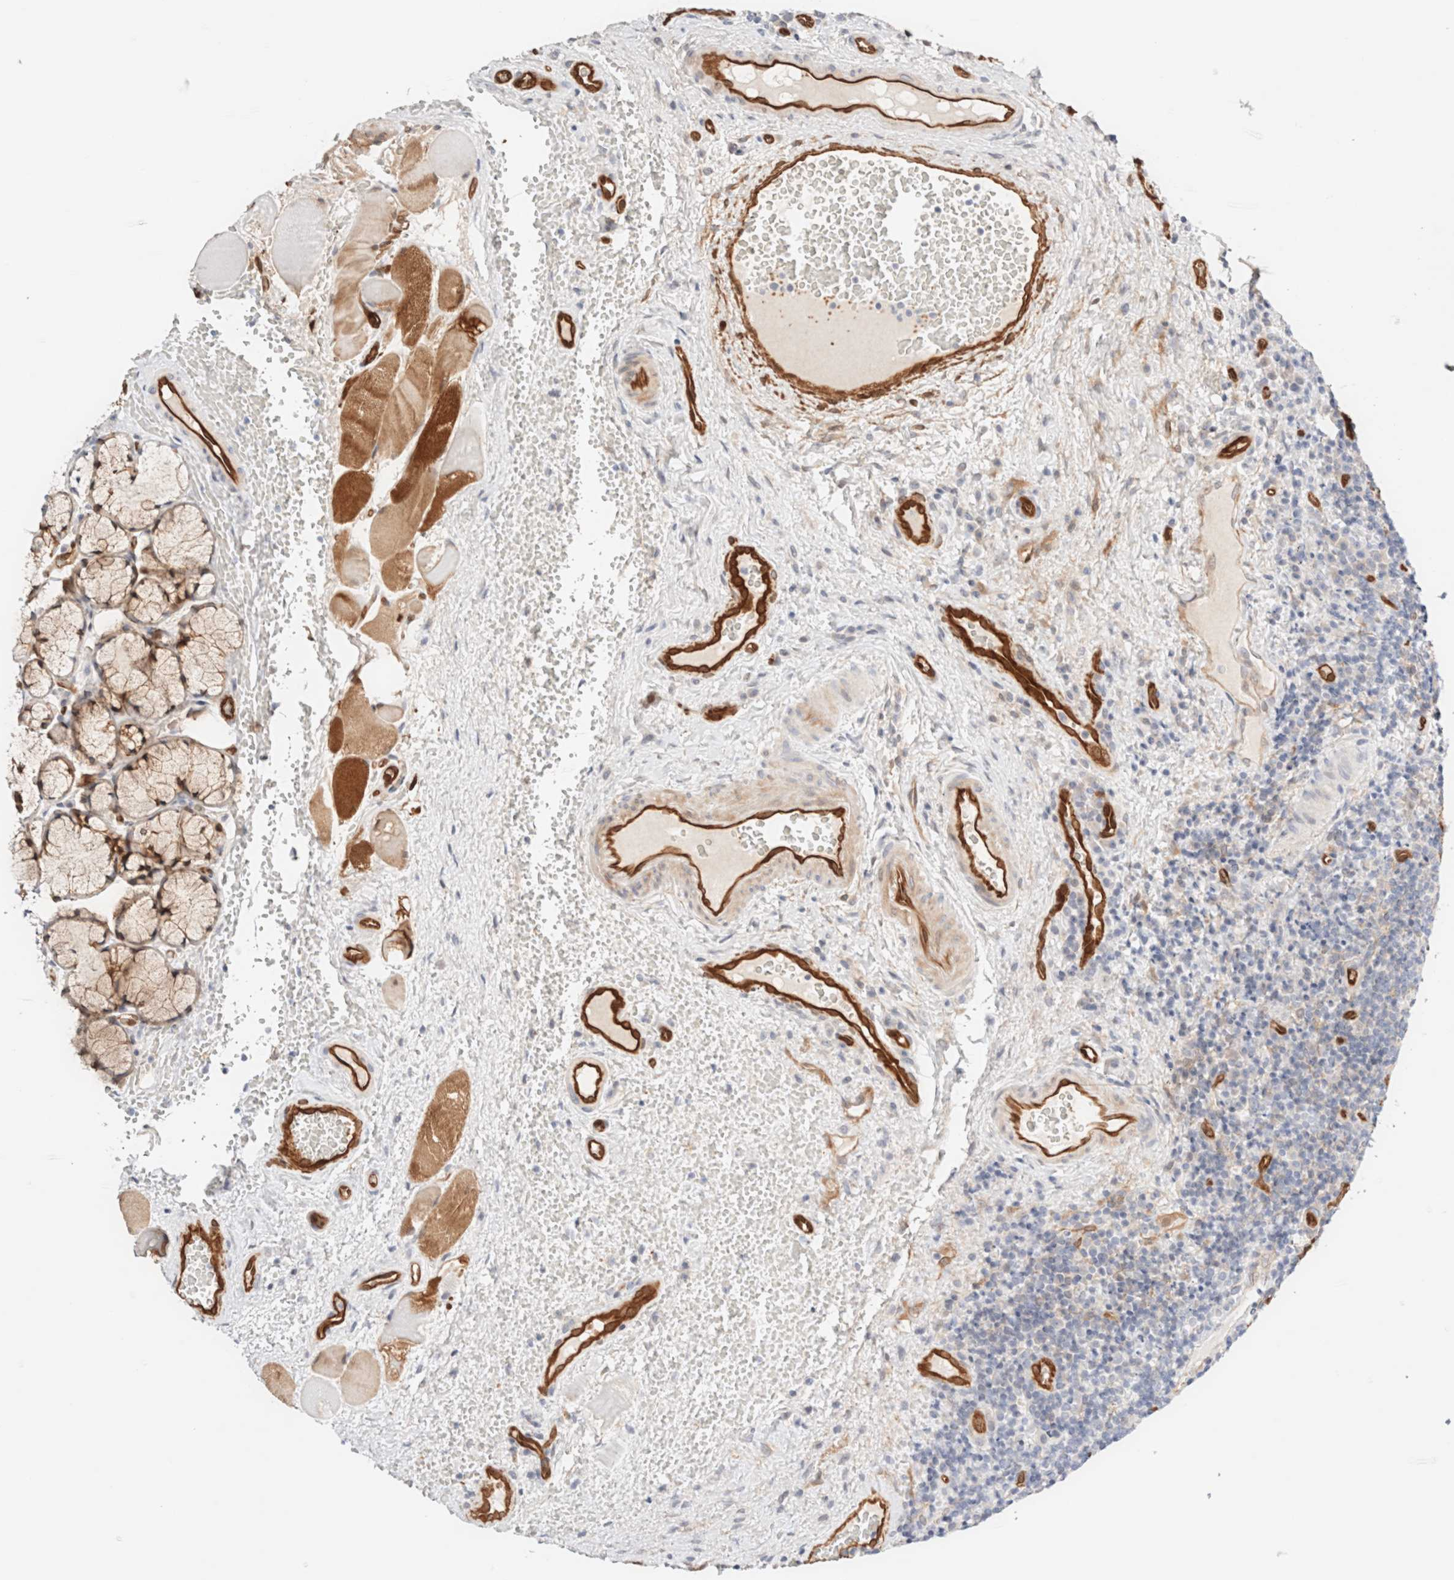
{"staining": {"intensity": "negative", "quantity": "none", "location": "none"}, "tissue": "lymphoma", "cell_type": "Tumor cells", "image_type": "cancer", "snomed": [{"axis": "morphology", "description": "Malignant lymphoma, non-Hodgkin's type, High grade"}, {"axis": "topography", "description": "Tonsil"}], "caption": "High-grade malignant lymphoma, non-Hodgkin's type was stained to show a protein in brown. There is no significant expression in tumor cells. The staining was performed using DAB to visualize the protein expression in brown, while the nuclei were stained in blue with hematoxylin (Magnification: 20x).", "gene": "LMCD1", "patient": {"sex": "female", "age": 36}}